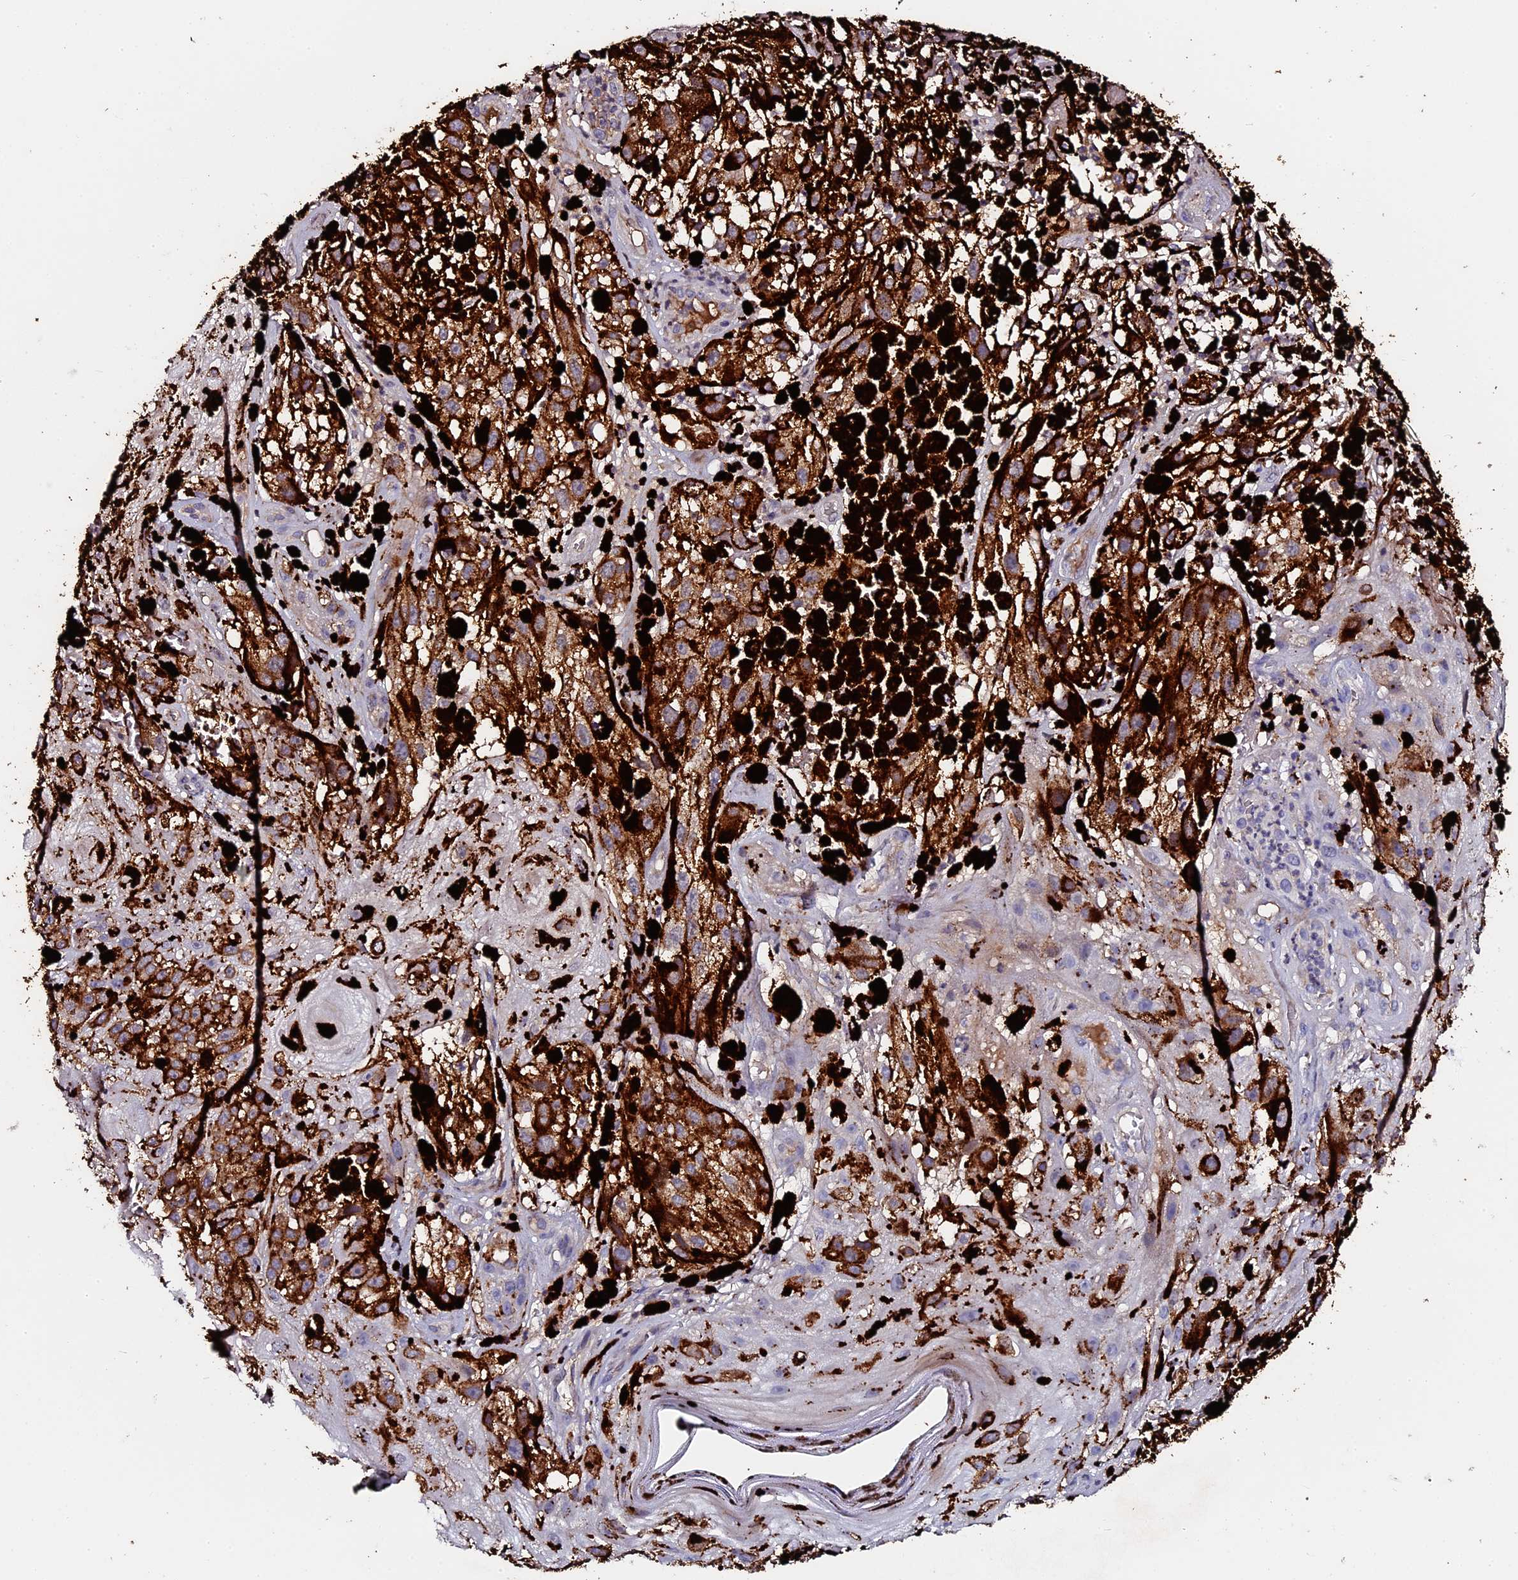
{"staining": {"intensity": "negative", "quantity": "none", "location": "none"}, "tissue": "melanoma", "cell_type": "Tumor cells", "image_type": "cancer", "snomed": [{"axis": "morphology", "description": "Malignant melanoma, NOS"}, {"axis": "topography", "description": "Skin"}], "caption": "Immunohistochemistry of melanoma reveals no staining in tumor cells.", "gene": "LYG2", "patient": {"sex": "male", "age": 88}}